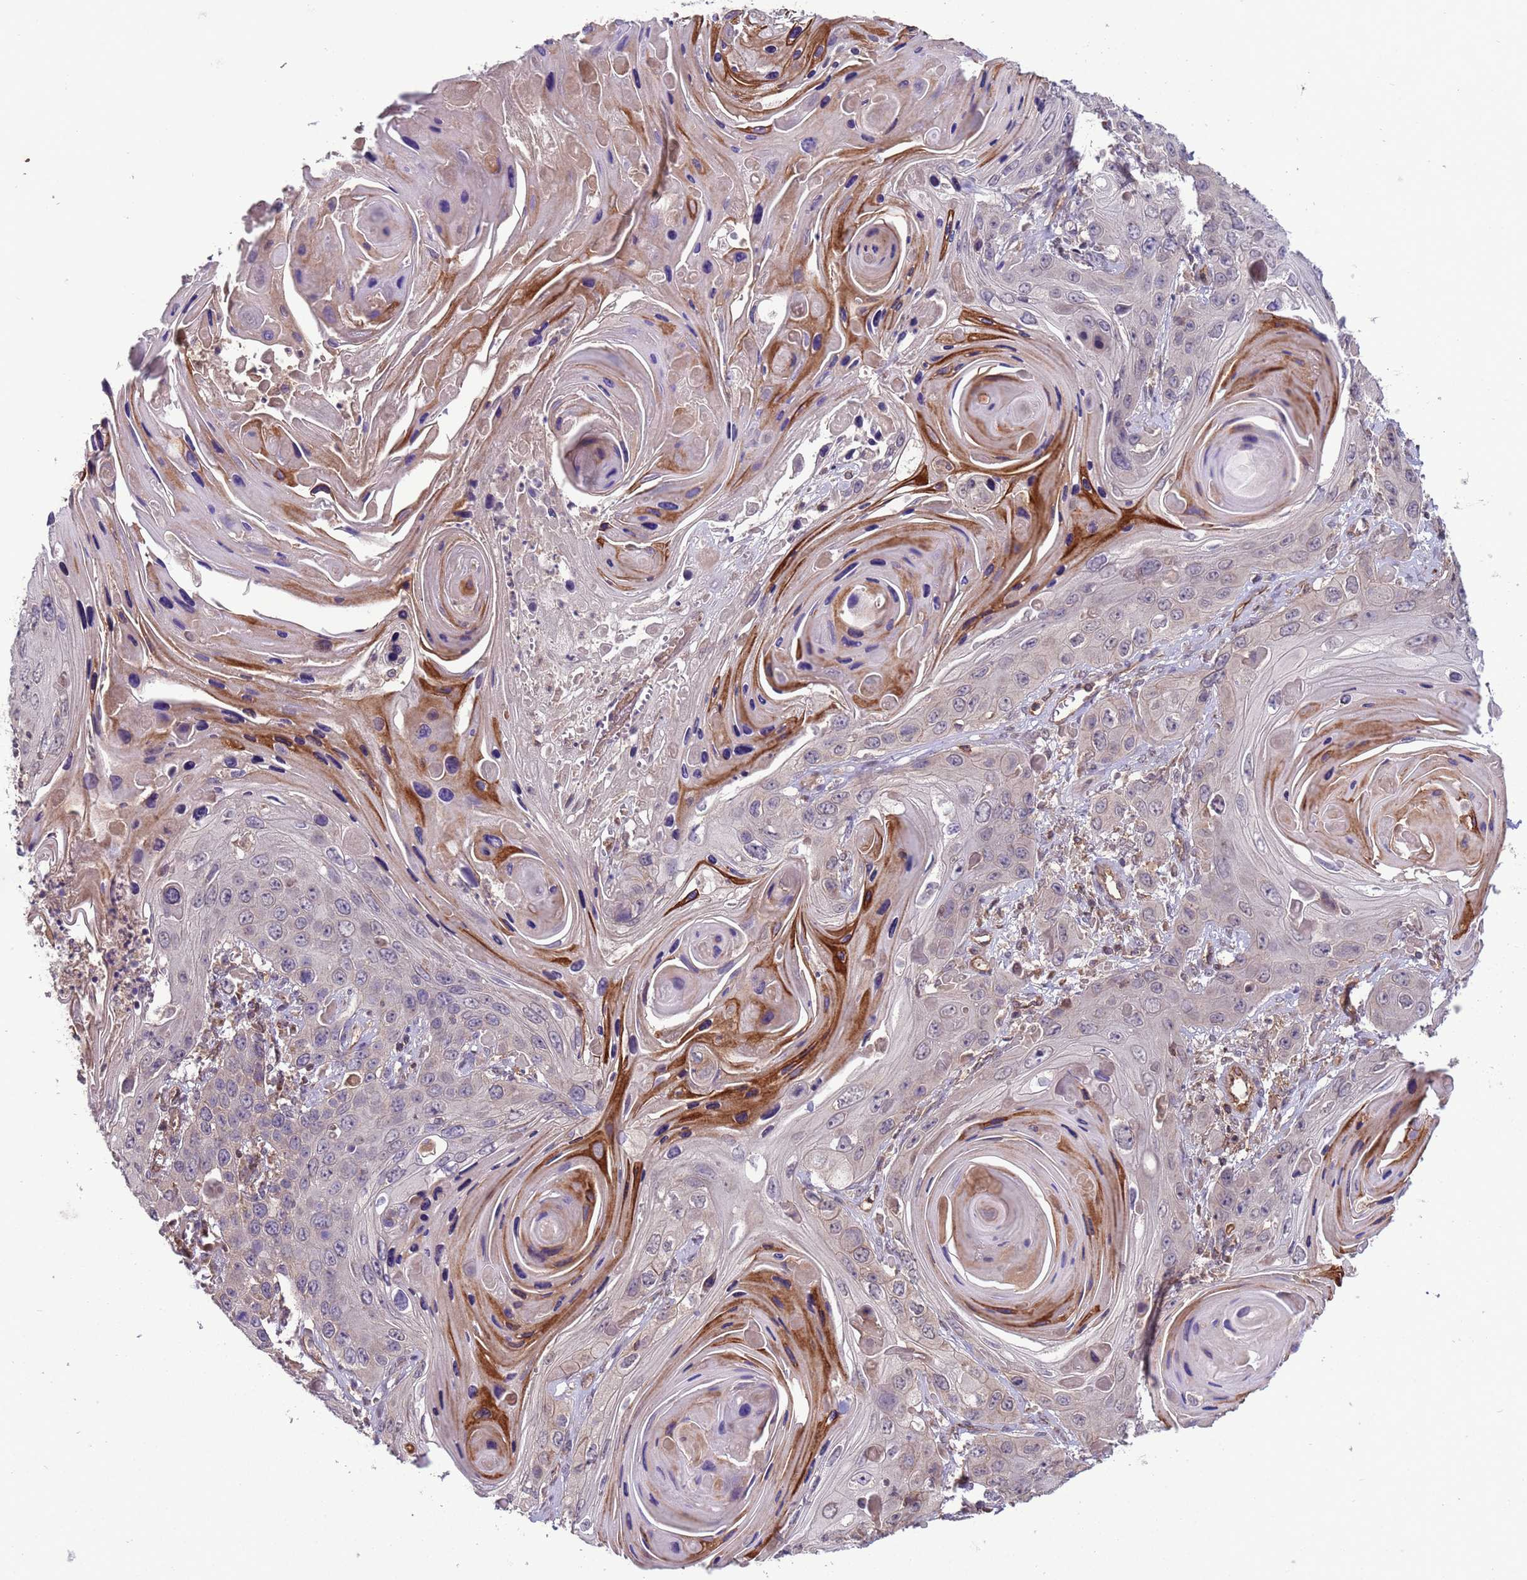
{"staining": {"intensity": "negative", "quantity": "none", "location": "none"}, "tissue": "skin cancer", "cell_type": "Tumor cells", "image_type": "cancer", "snomed": [{"axis": "morphology", "description": "Squamous cell carcinoma, NOS"}, {"axis": "topography", "description": "Skin"}], "caption": "The photomicrograph shows no staining of tumor cells in skin squamous cell carcinoma.", "gene": "ACAD8", "patient": {"sex": "male", "age": 55}}